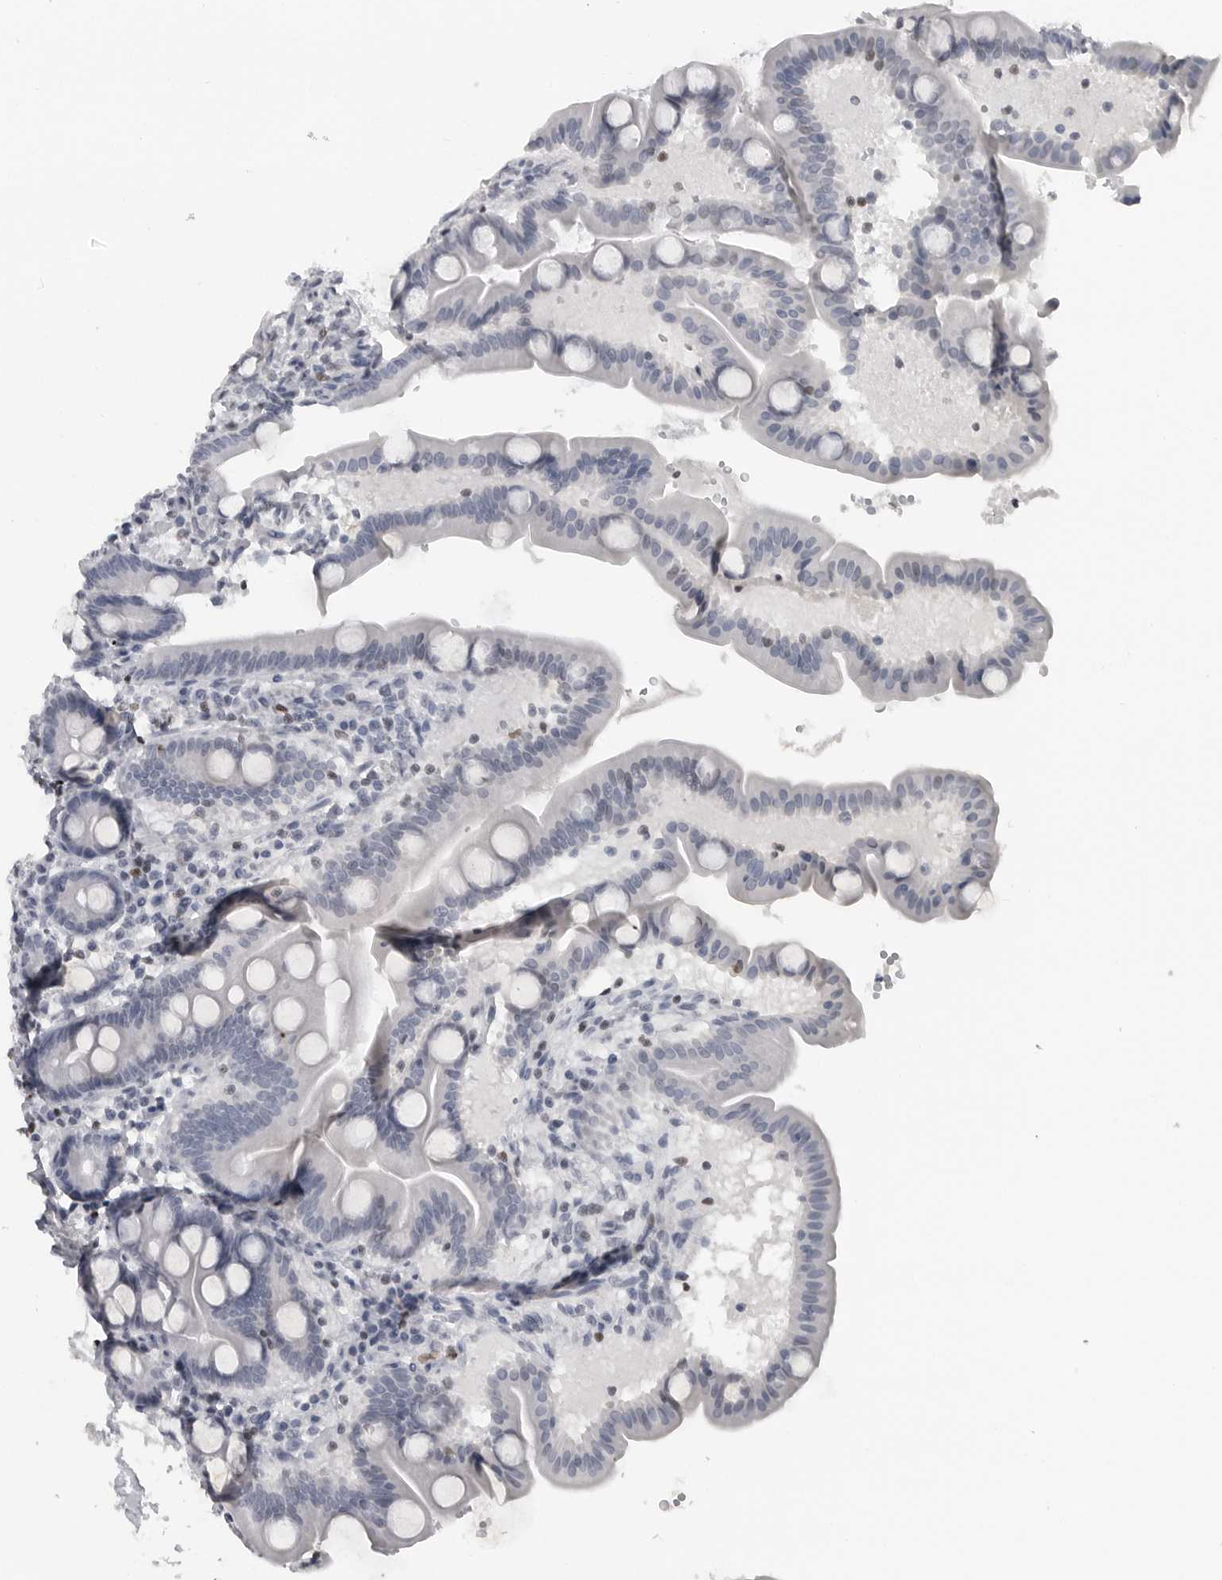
{"staining": {"intensity": "negative", "quantity": "none", "location": "none"}, "tissue": "duodenum", "cell_type": "Glandular cells", "image_type": "normal", "snomed": [{"axis": "morphology", "description": "Normal tissue, NOS"}, {"axis": "topography", "description": "Duodenum"}], "caption": "Human duodenum stained for a protein using IHC shows no expression in glandular cells.", "gene": "SATB2", "patient": {"sex": "male", "age": 54}}